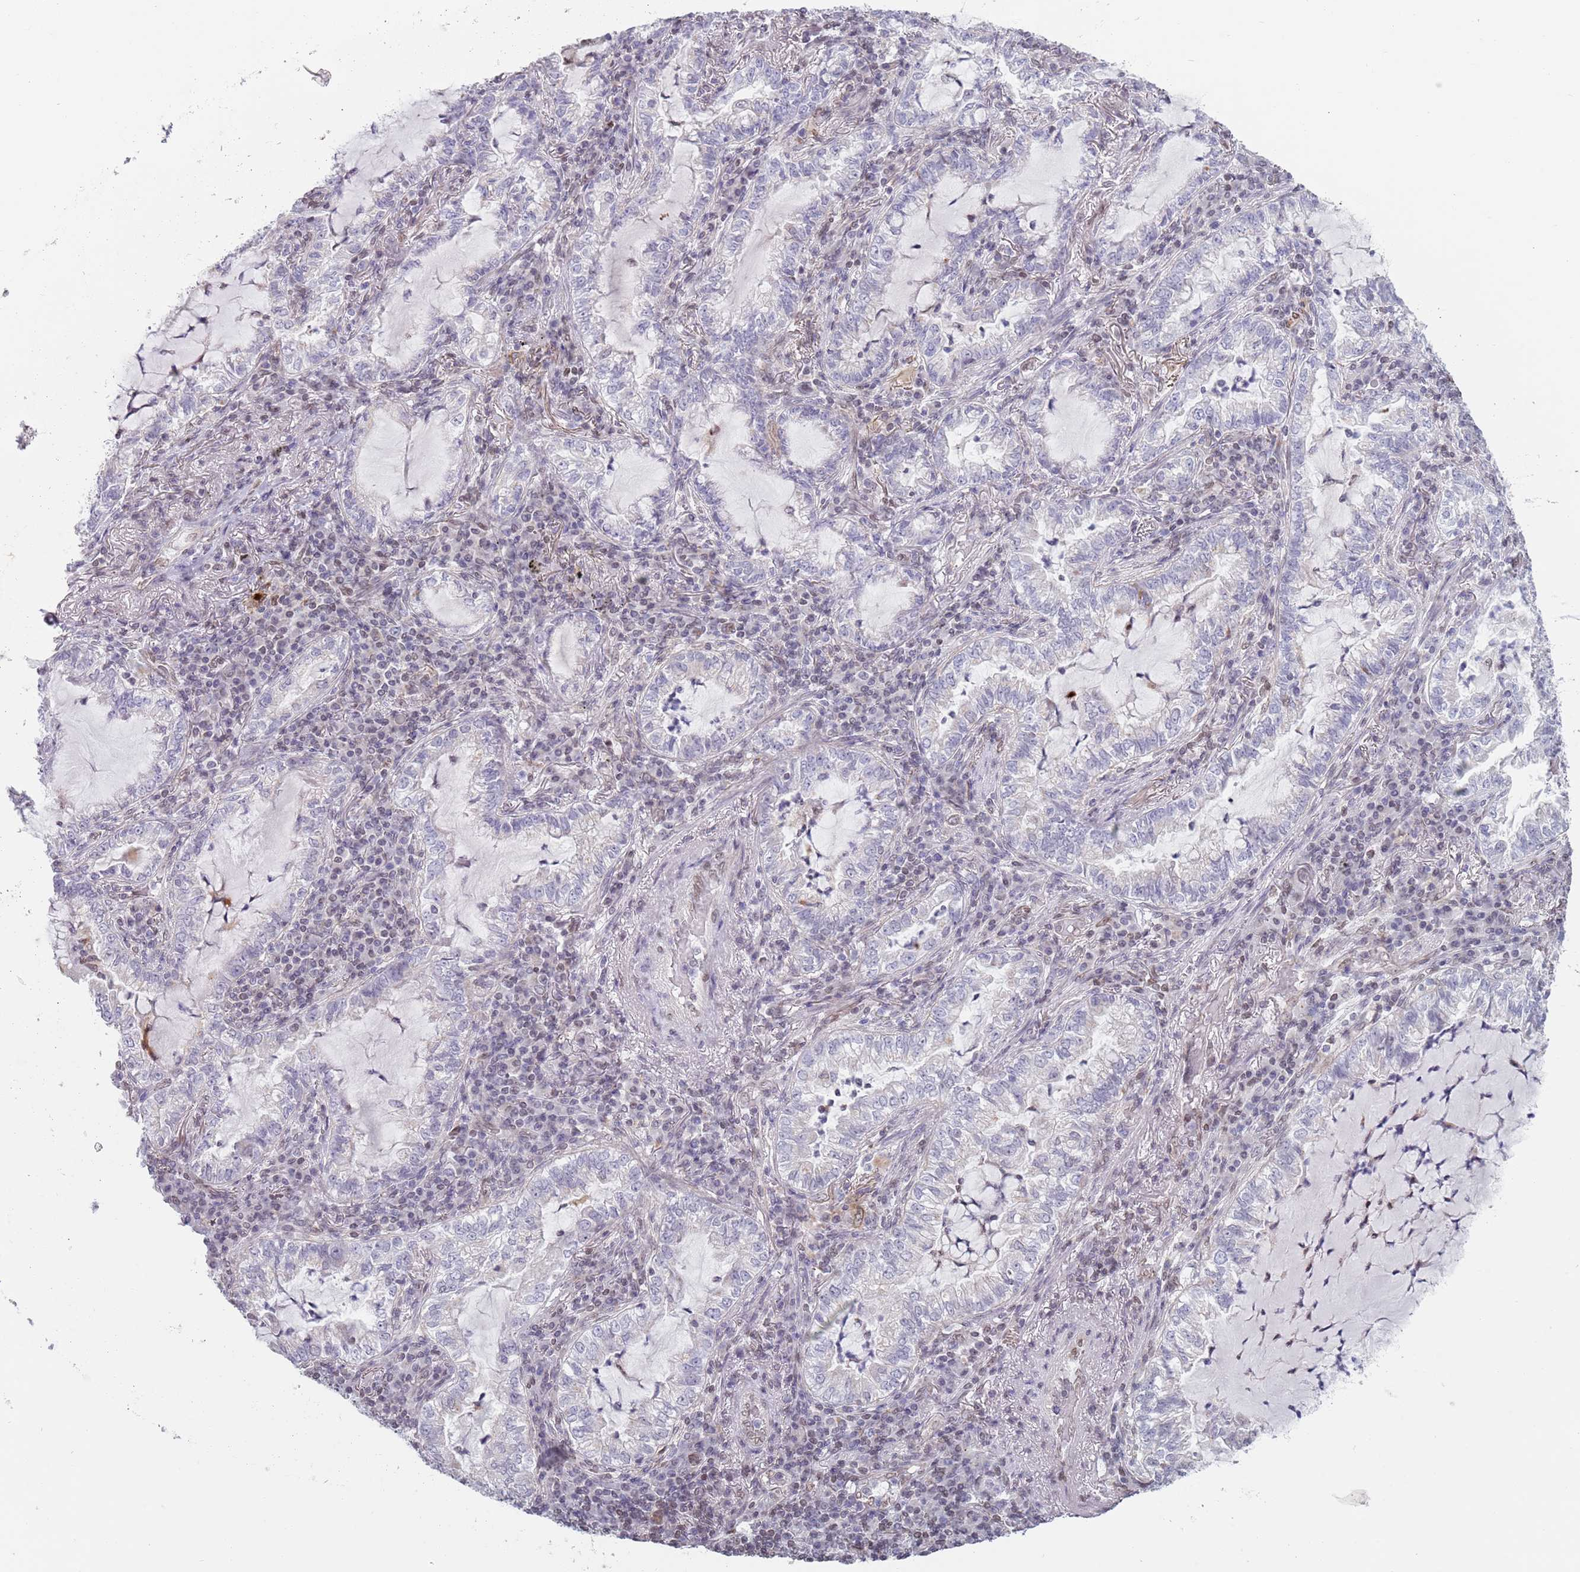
{"staining": {"intensity": "negative", "quantity": "none", "location": "none"}, "tissue": "lung cancer", "cell_type": "Tumor cells", "image_type": "cancer", "snomed": [{"axis": "morphology", "description": "Adenocarcinoma, NOS"}, {"axis": "topography", "description": "Lung"}], "caption": "A histopathology image of human lung cancer is negative for staining in tumor cells.", "gene": "MFSD12", "patient": {"sex": "female", "age": 73}}